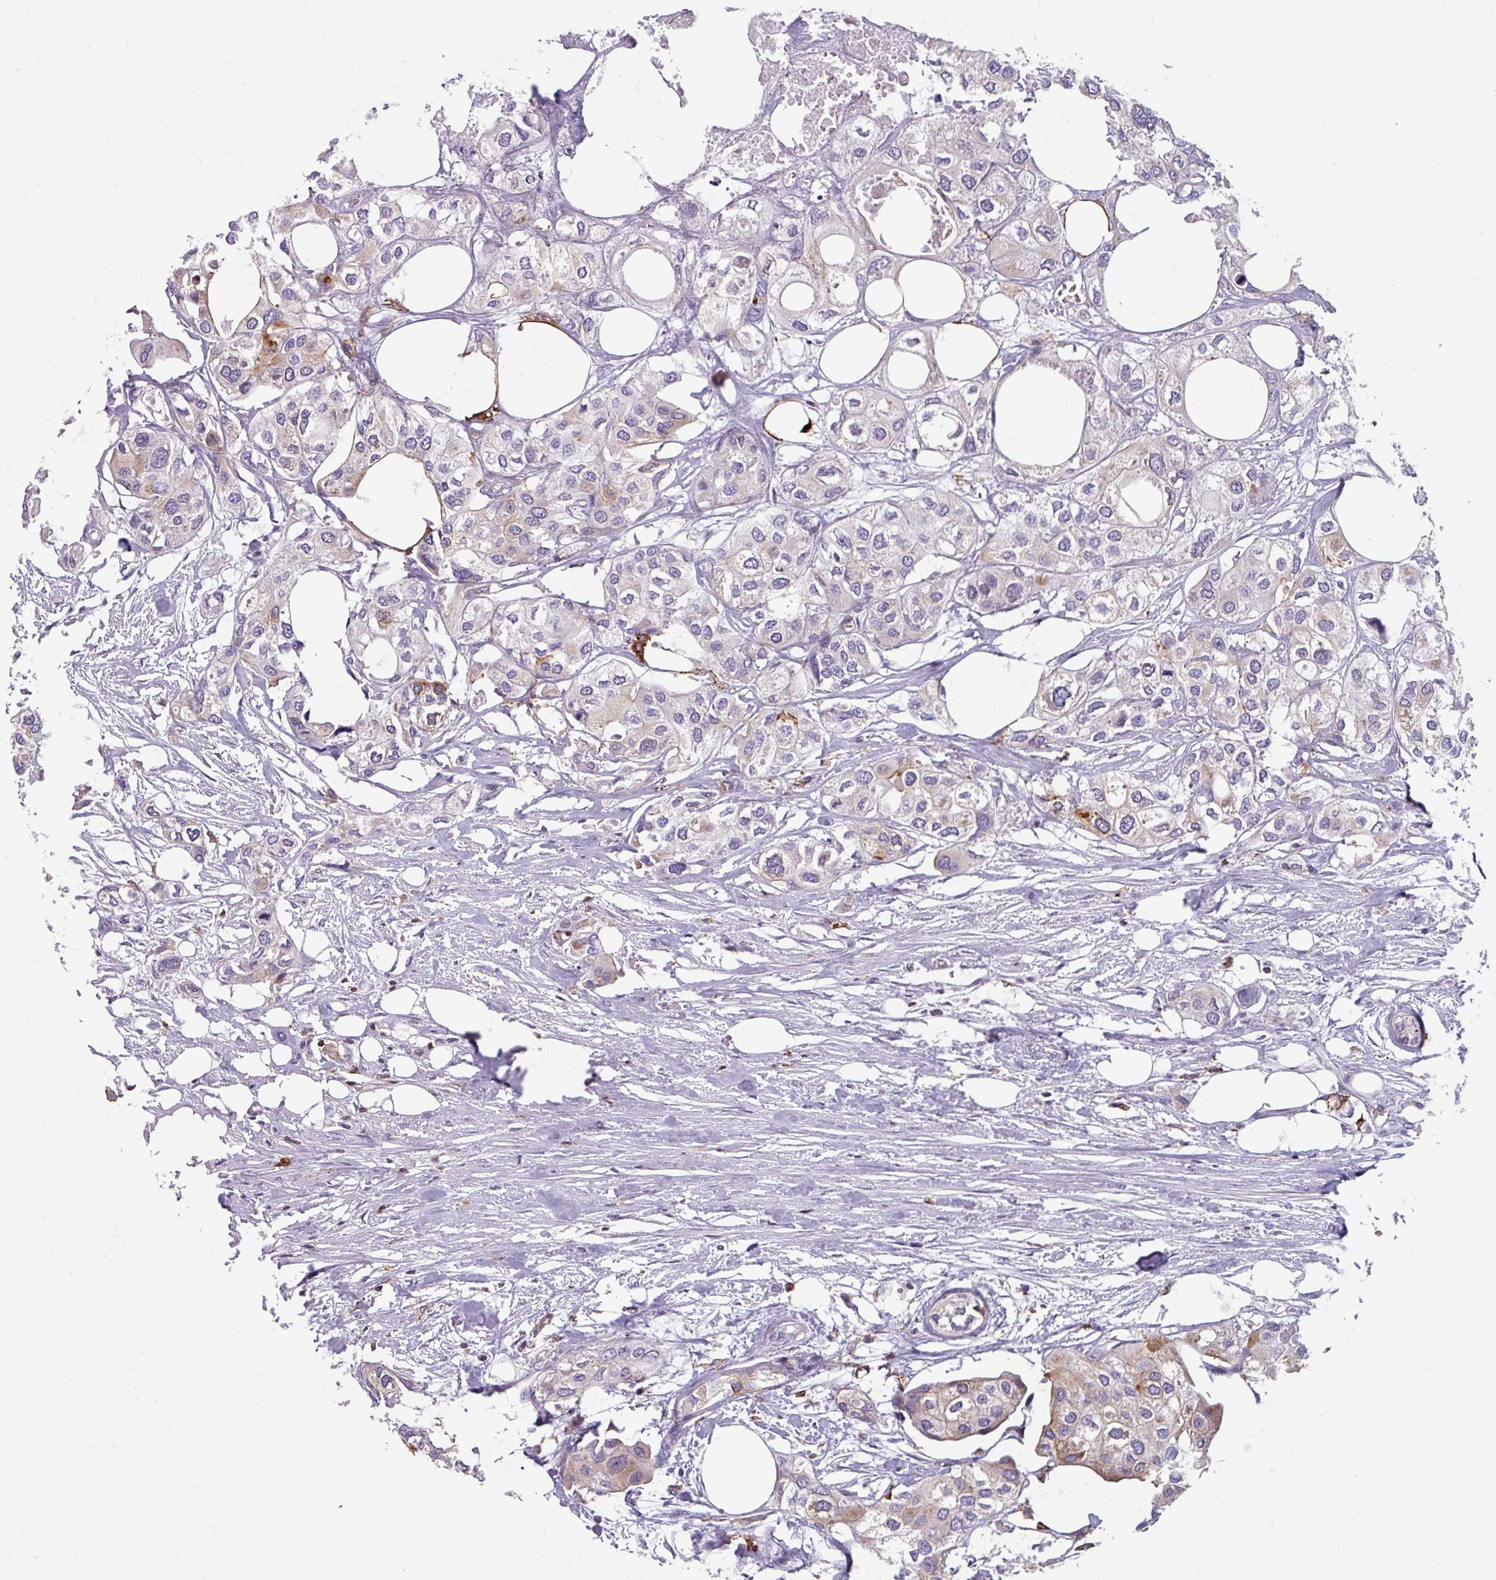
{"staining": {"intensity": "weak", "quantity": "<25%", "location": "cytoplasmic/membranous"}, "tissue": "urothelial cancer", "cell_type": "Tumor cells", "image_type": "cancer", "snomed": [{"axis": "morphology", "description": "Urothelial carcinoma, High grade"}, {"axis": "topography", "description": "Urinary bladder"}], "caption": "Protein analysis of high-grade urothelial carcinoma shows no significant positivity in tumor cells.", "gene": "NEDD9", "patient": {"sex": "male", "age": 64}}